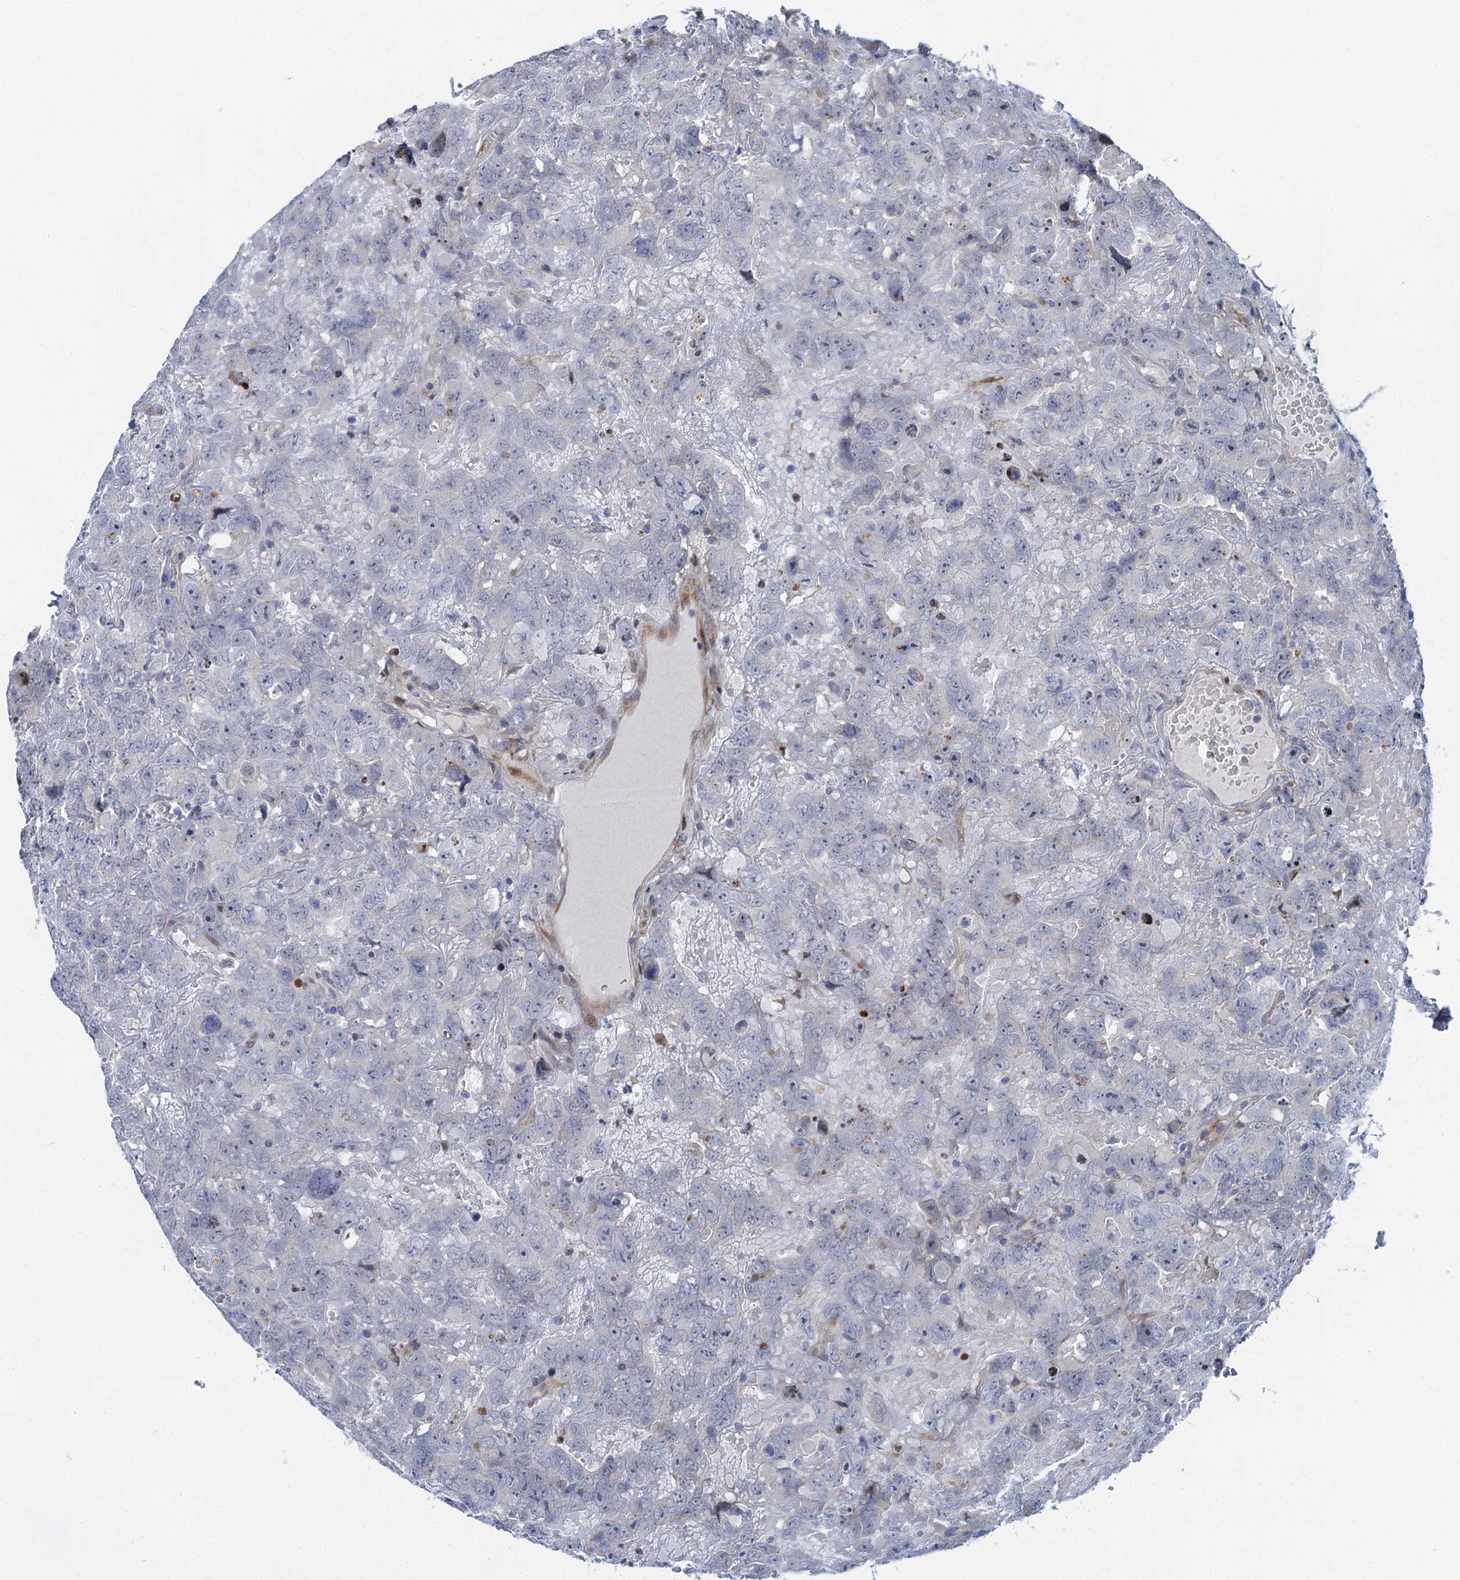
{"staining": {"intensity": "negative", "quantity": "none", "location": "none"}, "tissue": "testis cancer", "cell_type": "Tumor cells", "image_type": "cancer", "snomed": [{"axis": "morphology", "description": "Carcinoma, Embryonal, NOS"}, {"axis": "topography", "description": "Testis"}], "caption": "There is no significant staining in tumor cells of testis cancer.", "gene": "QPCTL", "patient": {"sex": "male", "age": 45}}